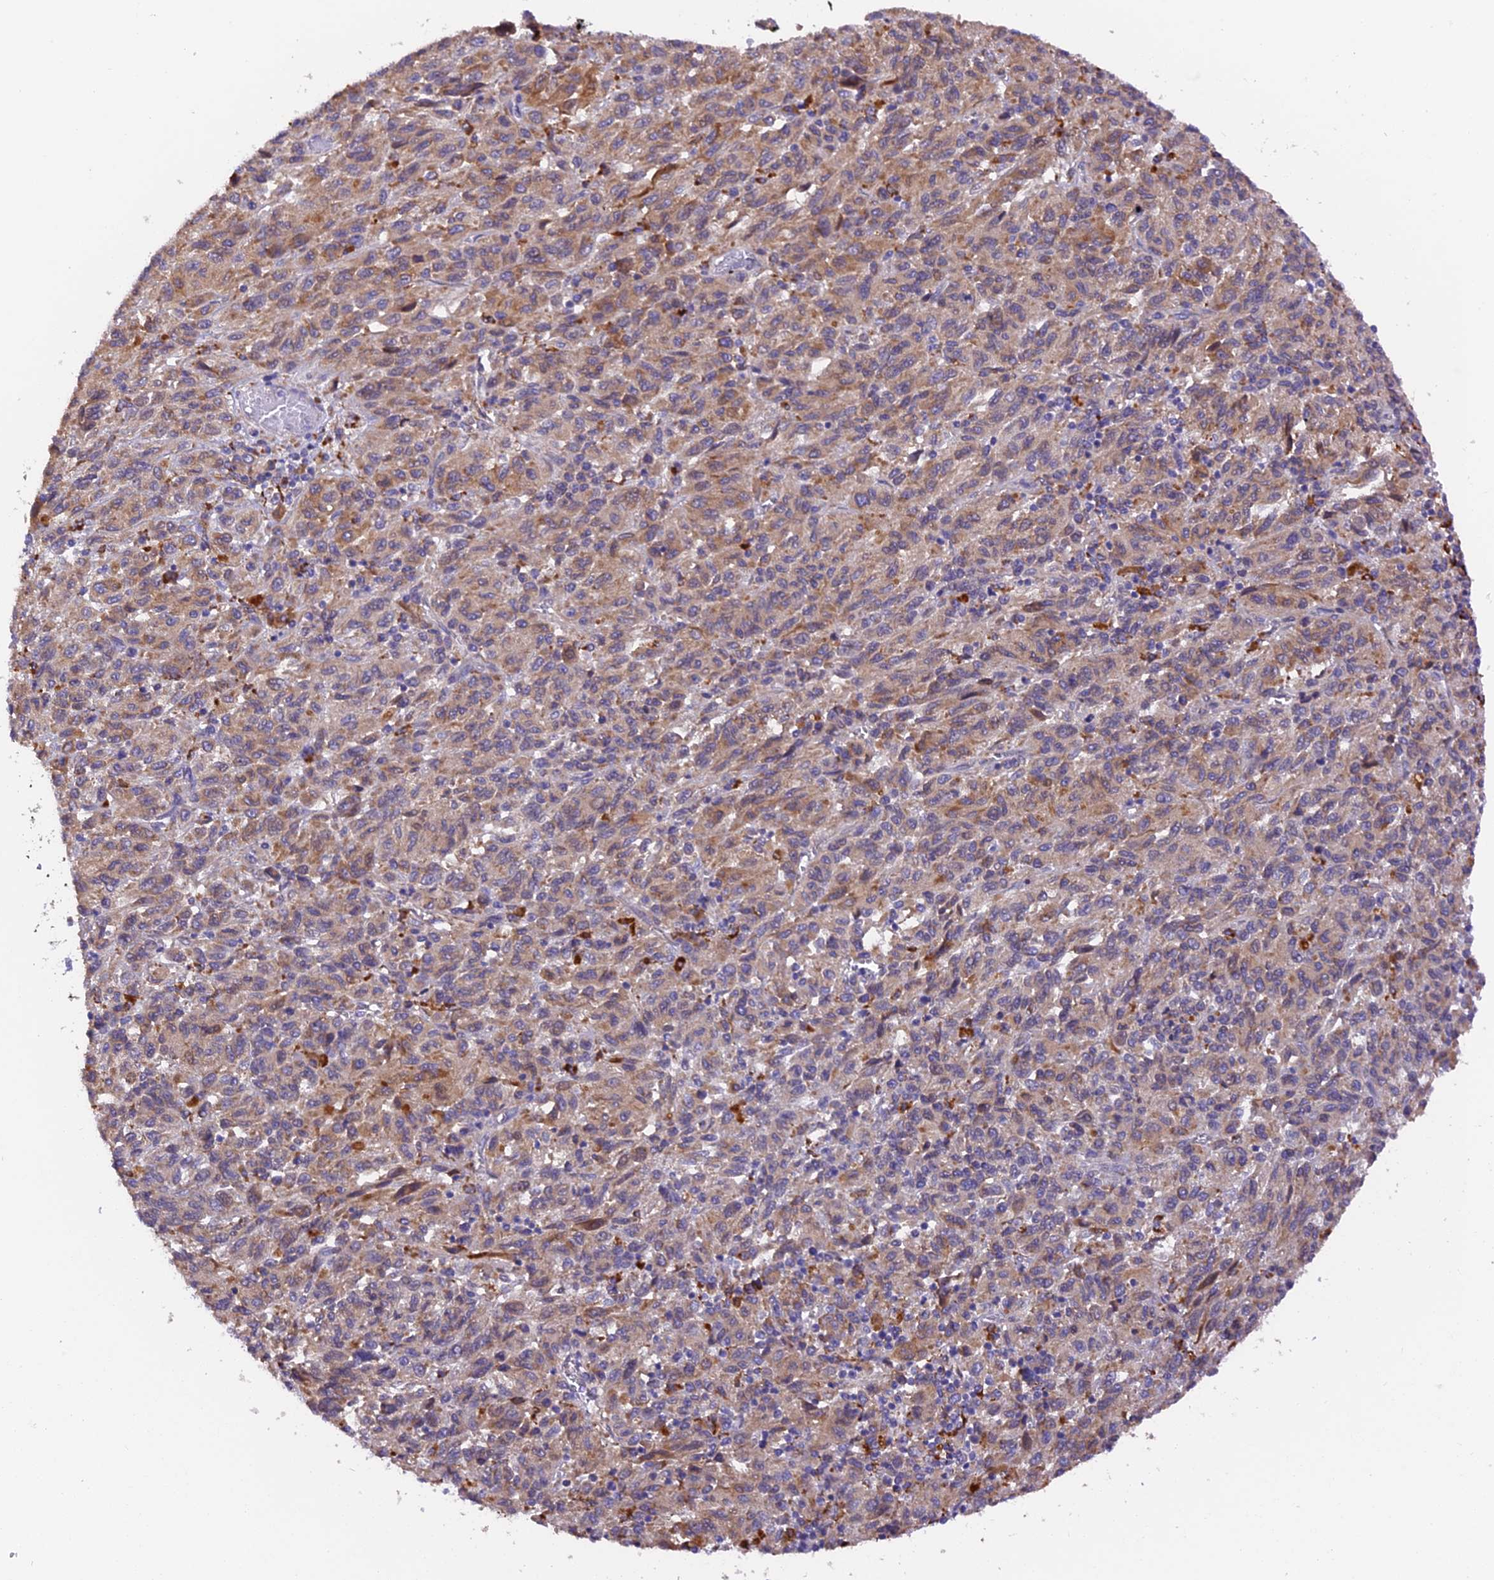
{"staining": {"intensity": "moderate", "quantity": ">75%", "location": "cytoplasmic/membranous"}, "tissue": "melanoma", "cell_type": "Tumor cells", "image_type": "cancer", "snomed": [{"axis": "morphology", "description": "Malignant melanoma, Metastatic site"}, {"axis": "topography", "description": "Lung"}], "caption": "Immunohistochemical staining of human melanoma exhibits medium levels of moderate cytoplasmic/membranous protein positivity in approximately >75% of tumor cells.", "gene": "VKORC1", "patient": {"sex": "male", "age": 64}}